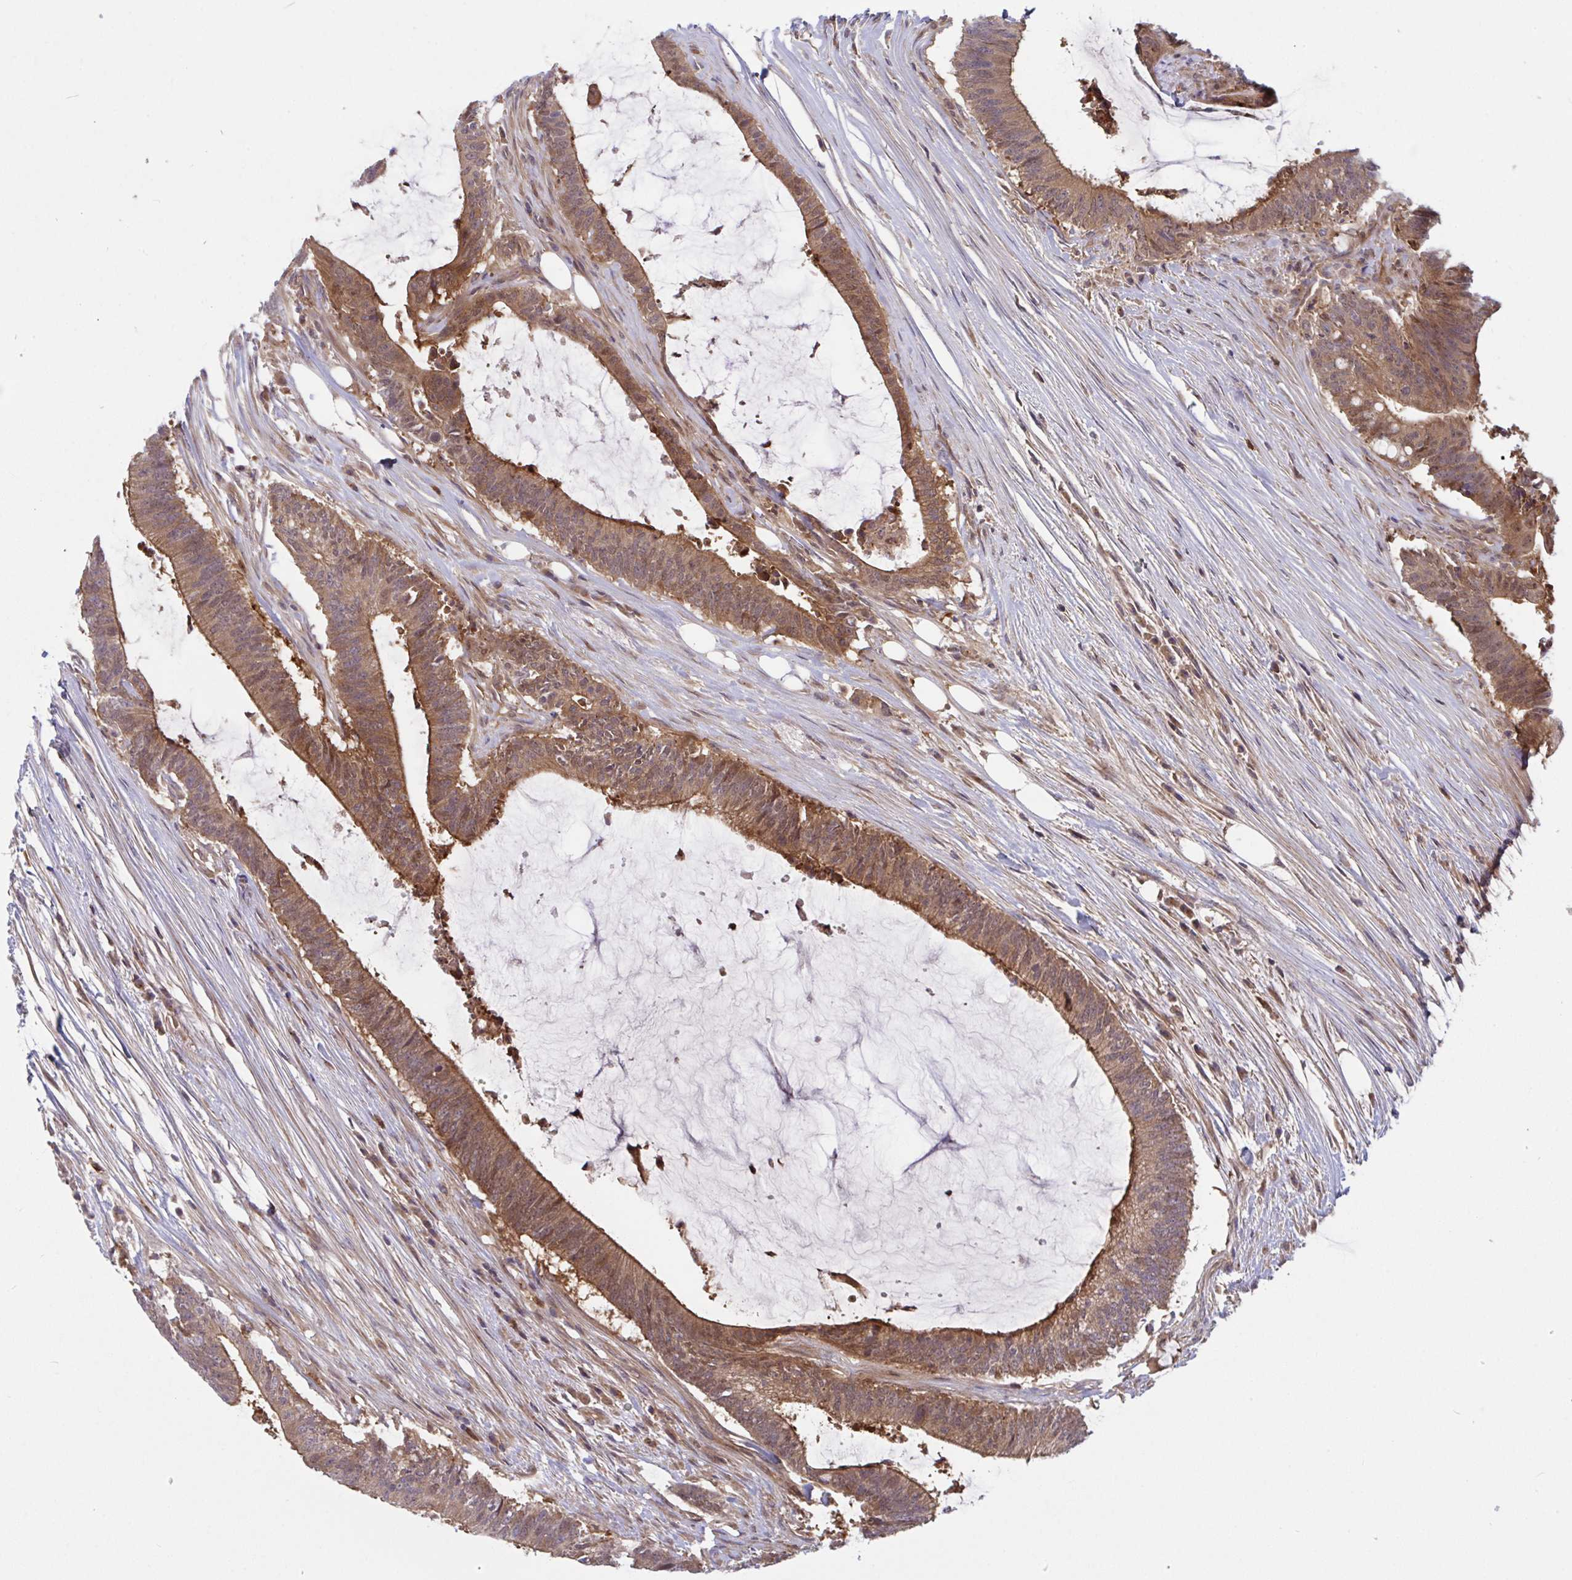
{"staining": {"intensity": "moderate", "quantity": ">75%", "location": "cytoplasmic/membranous,nuclear"}, "tissue": "colorectal cancer", "cell_type": "Tumor cells", "image_type": "cancer", "snomed": [{"axis": "morphology", "description": "Adenocarcinoma, NOS"}, {"axis": "topography", "description": "Colon"}], "caption": "A histopathology image of human colorectal cancer stained for a protein reveals moderate cytoplasmic/membranous and nuclear brown staining in tumor cells.", "gene": "LMNTD2", "patient": {"sex": "female", "age": 43}}